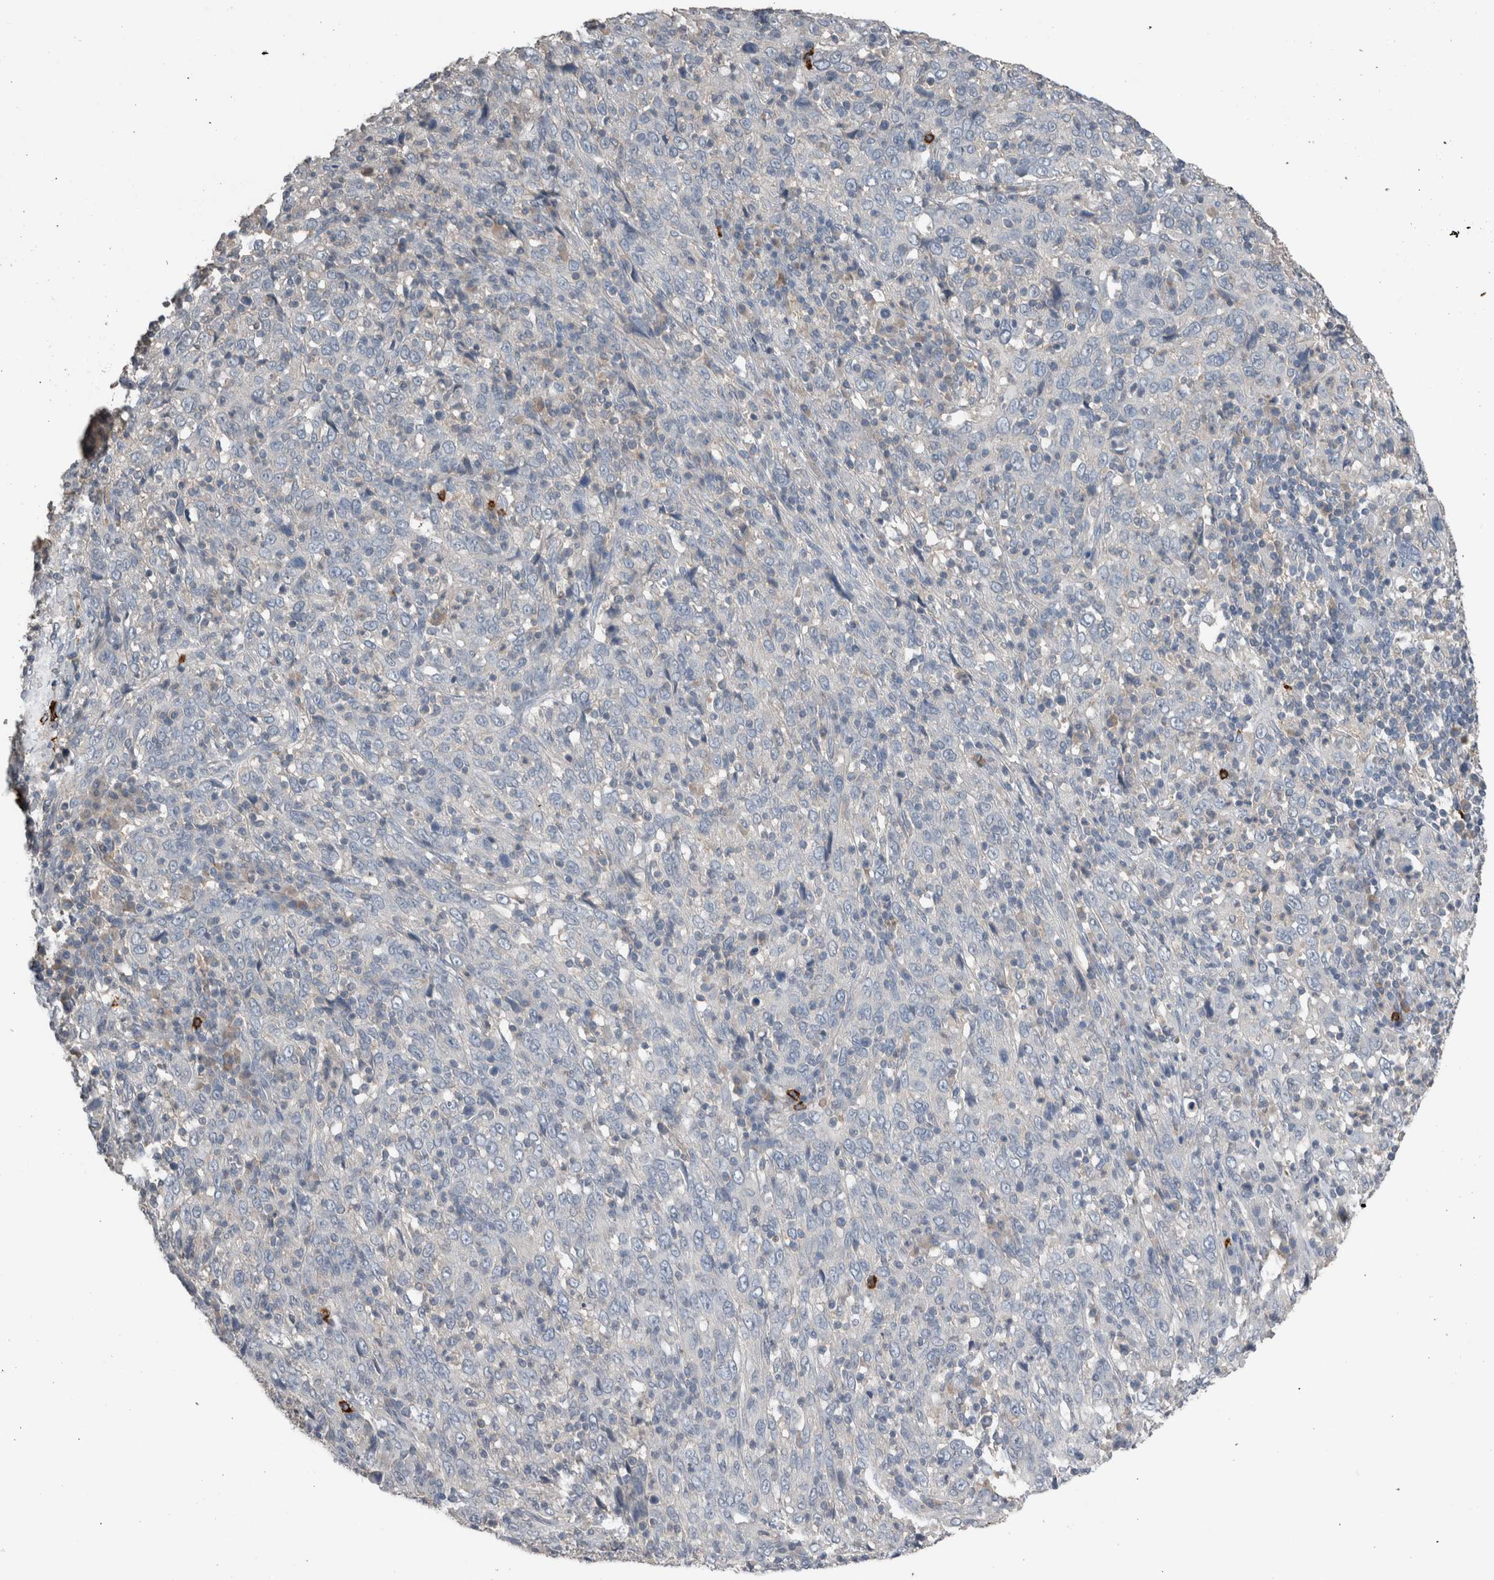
{"staining": {"intensity": "negative", "quantity": "none", "location": "none"}, "tissue": "cervical cancer", "cell_type": "Tumor cells", "image_type": "cancer", "snomed": [{"axis": "morphology", "description": "Squamous cell carcinoma, NOS"}, {"axis": "topography", "description": "Cervix"}], "caption": "Immunohistochemistry histopathology image of neoplastic tissue: squamous cell carcinoma (cervical) stained with DAB displays no significant protein staining in tumor cells. (Immunohistochemistry (ihc), brightfield microscopy, high magnification).", "gene": "CRNN", "patient": {"sex": "female", "age": 46}}